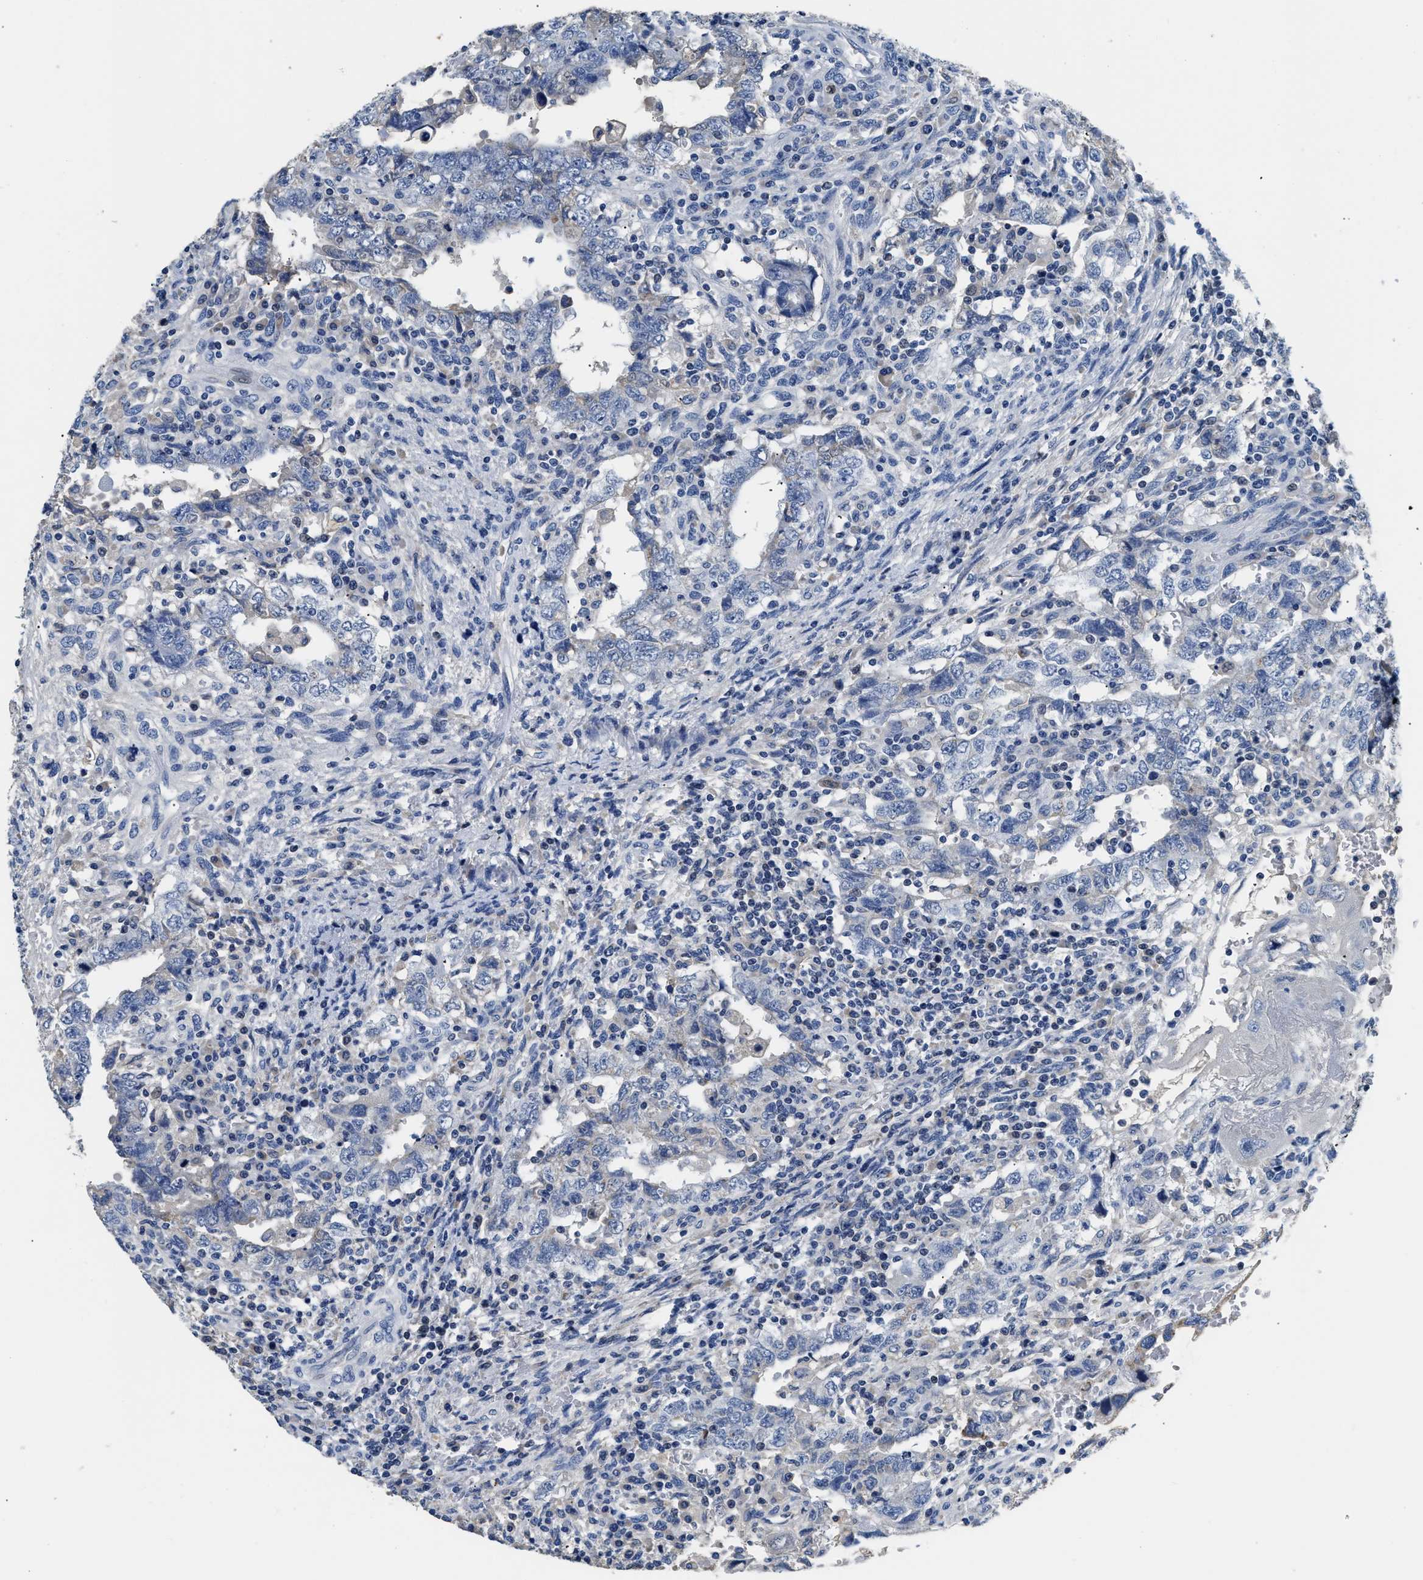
{"staining": {"intensity": "negative", "quantity": "none", "location": "none"}, "tissue": "testis cancer", "cell_type": "Tumor cells", "image_type": "cancer", "snomed": [{"axis": "morphology", "description": "Carcinoma, Embryonal, NOS"}, {"axis": "topography", "description": "Testis"}], "caption": "A high-resolution histopathology image shows immunohistochemistry staining of testis cancer, which reveals no significant positivity in tumor cells.", "gene": "PCK2", "patient": {"sex": "male", "age": 26}}